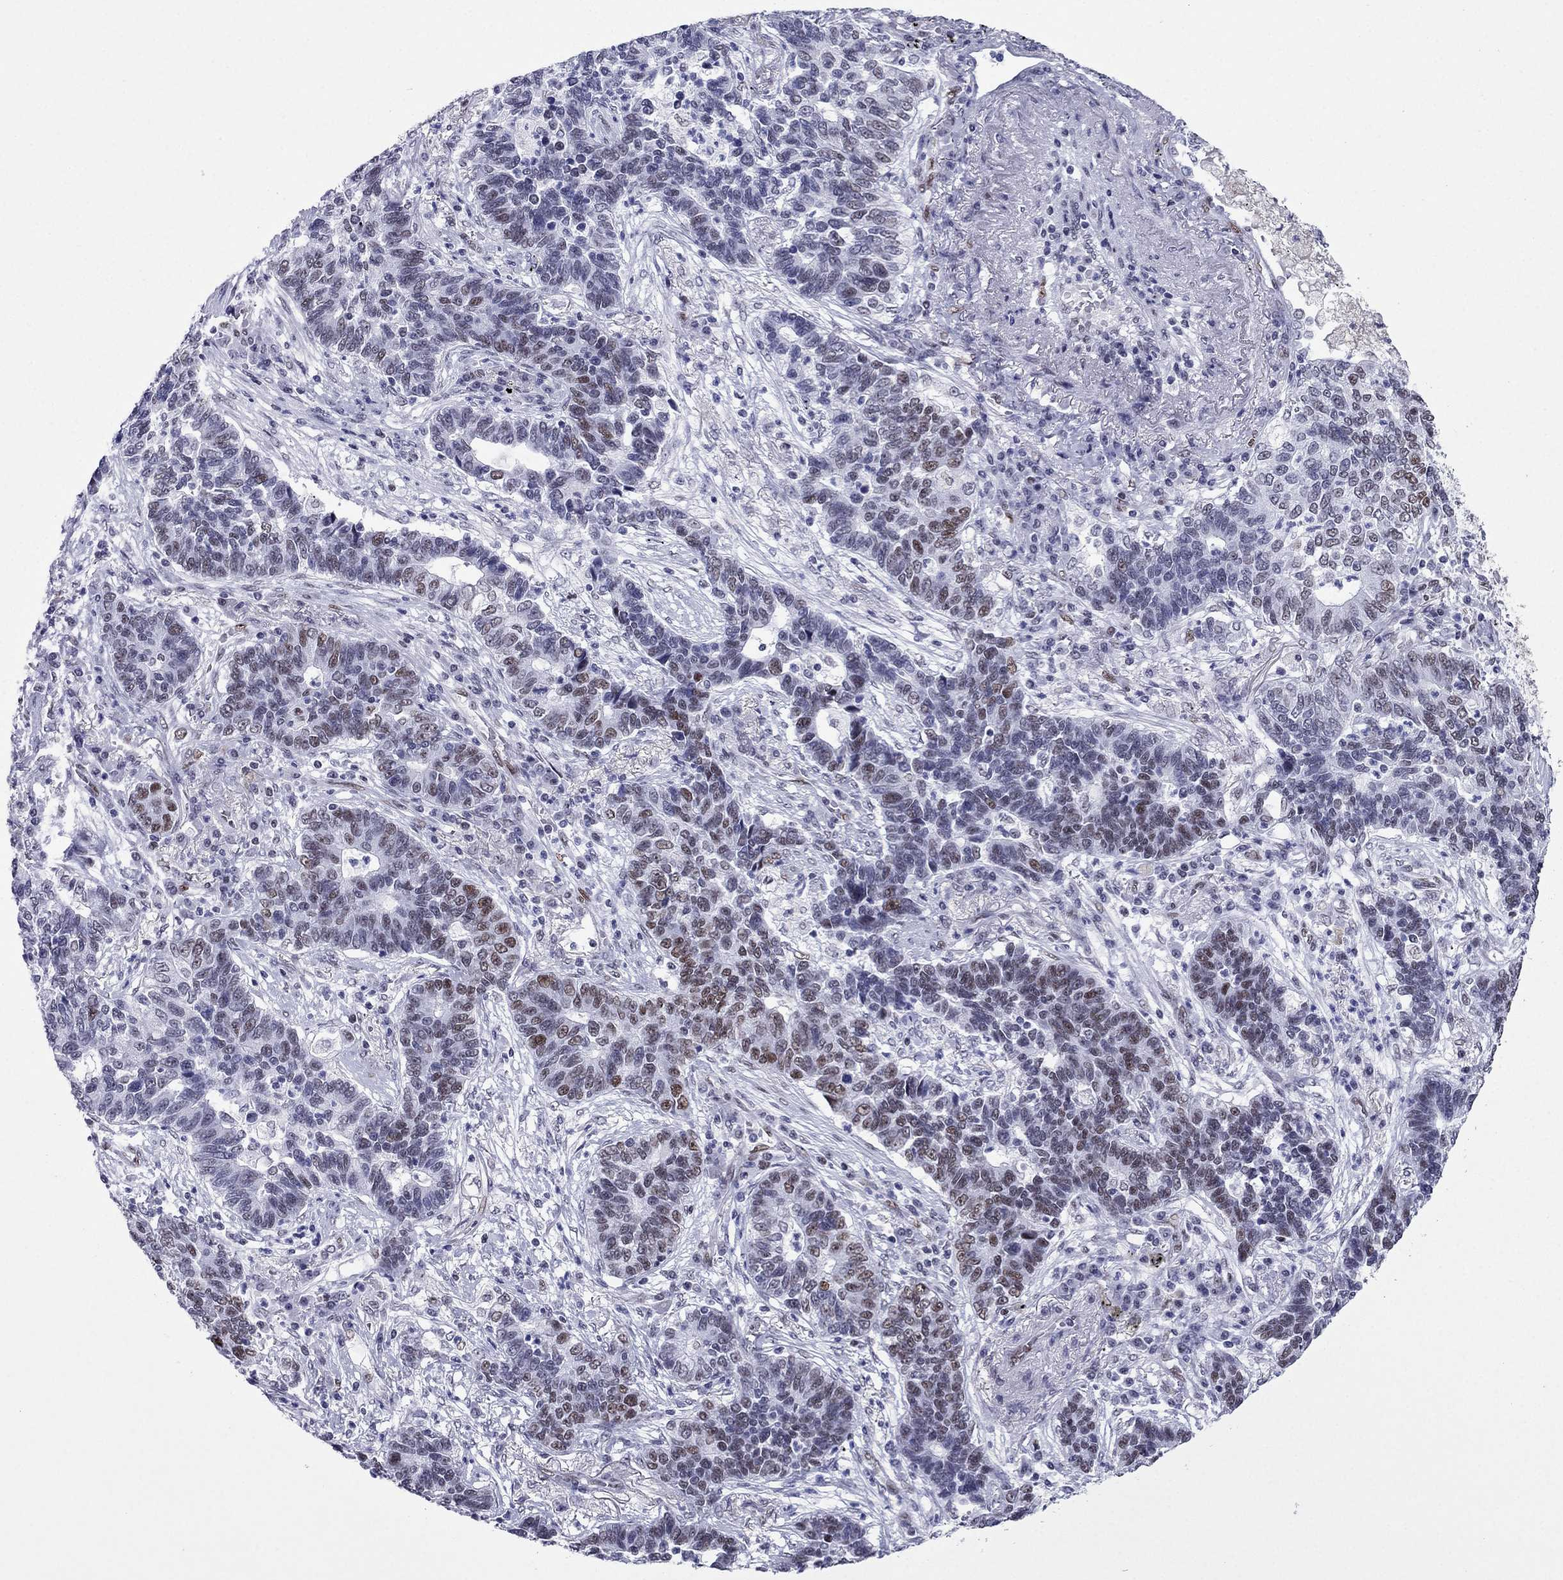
{"staining": {"intensity": "moderate", "quantity": "25%-75%", "location": "nuclear"}, "tissue": "lung cancer", "cell_type": "Tumor cells", "image_type": "cancer", "snomed": [{"axis": "morphology", "description": "Adenocarcinoma, NOS"}, {"axis": "topography", "description": "Lung"}], "caption": "Immunohistochemical staining of human adenocarcinoma (lung) demonstrates medium levels of moderate nuclear protein expression in about 25%-75% of tumor cells.", "gene": "PPM1G", "patient": {"sex": "female", "age": 57}}